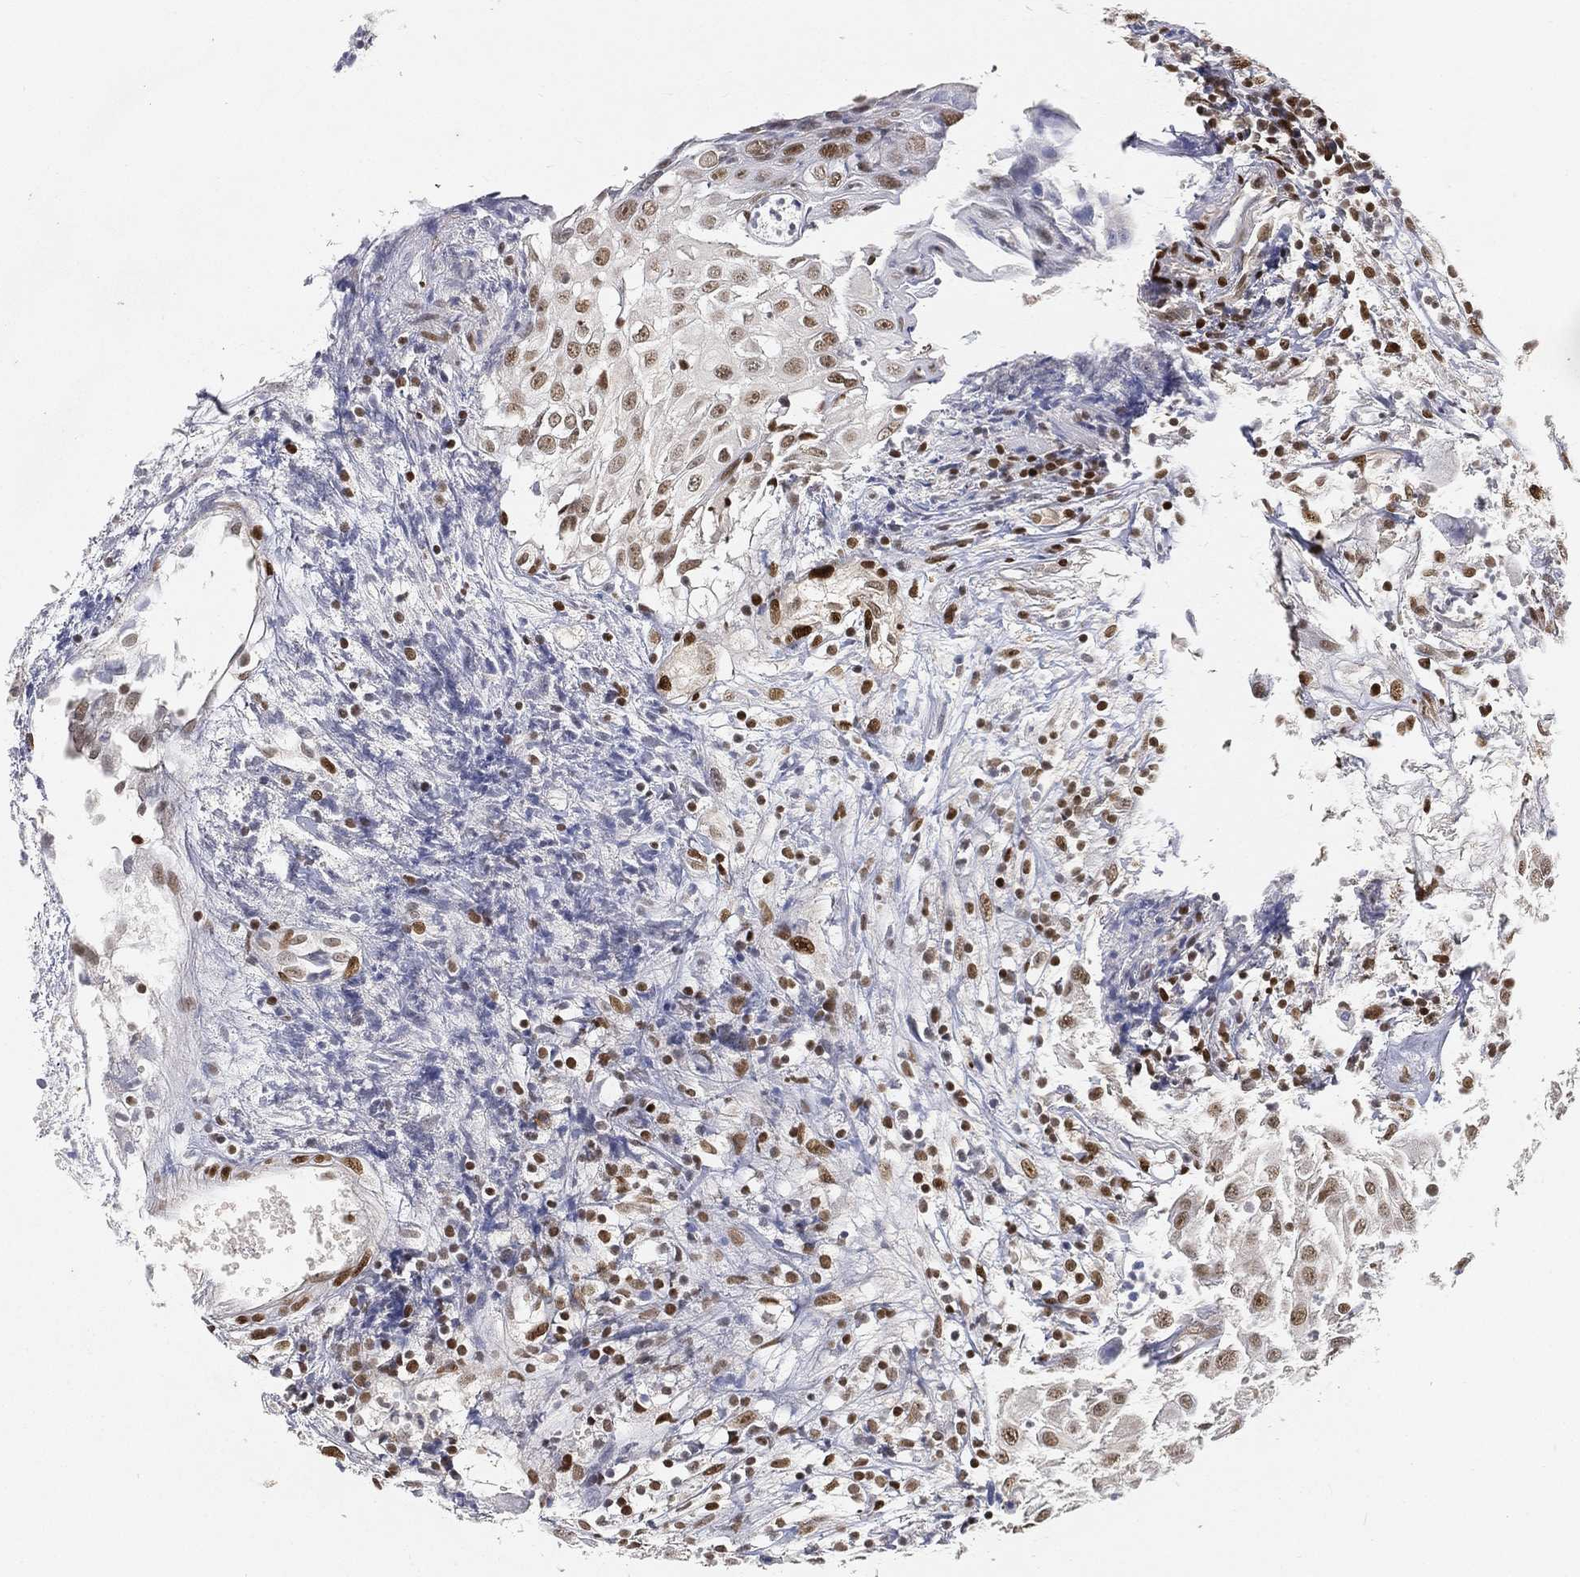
{"staining": {"intensity": "moderate", "quantity": "25%-75%", "location": "nuclear"}, "tissue": "urothelial cancer", "cell_type": "Tumor cells", "image_type": "cancer", "snomed": [{"axis": "morphology", "description": "Urothelial carcinoma, High grade"}, {"axis": "topography", "description": "Urinary bladder"}], "caption": "Protein analysis of urothelial carcinoma (high-grade) tissue reveals moderate nuclear expression in approximately 25%-75% of tumor cells. The staining was performed using DAB (3,3'-diaminobenzidine) to visualize the protein expression in brown, while the nuclei were stained in blue with hematoxylin (Magnification: 20x).", "gene": "CRTC3", "patient": {"sex": "female", "age": 79}}